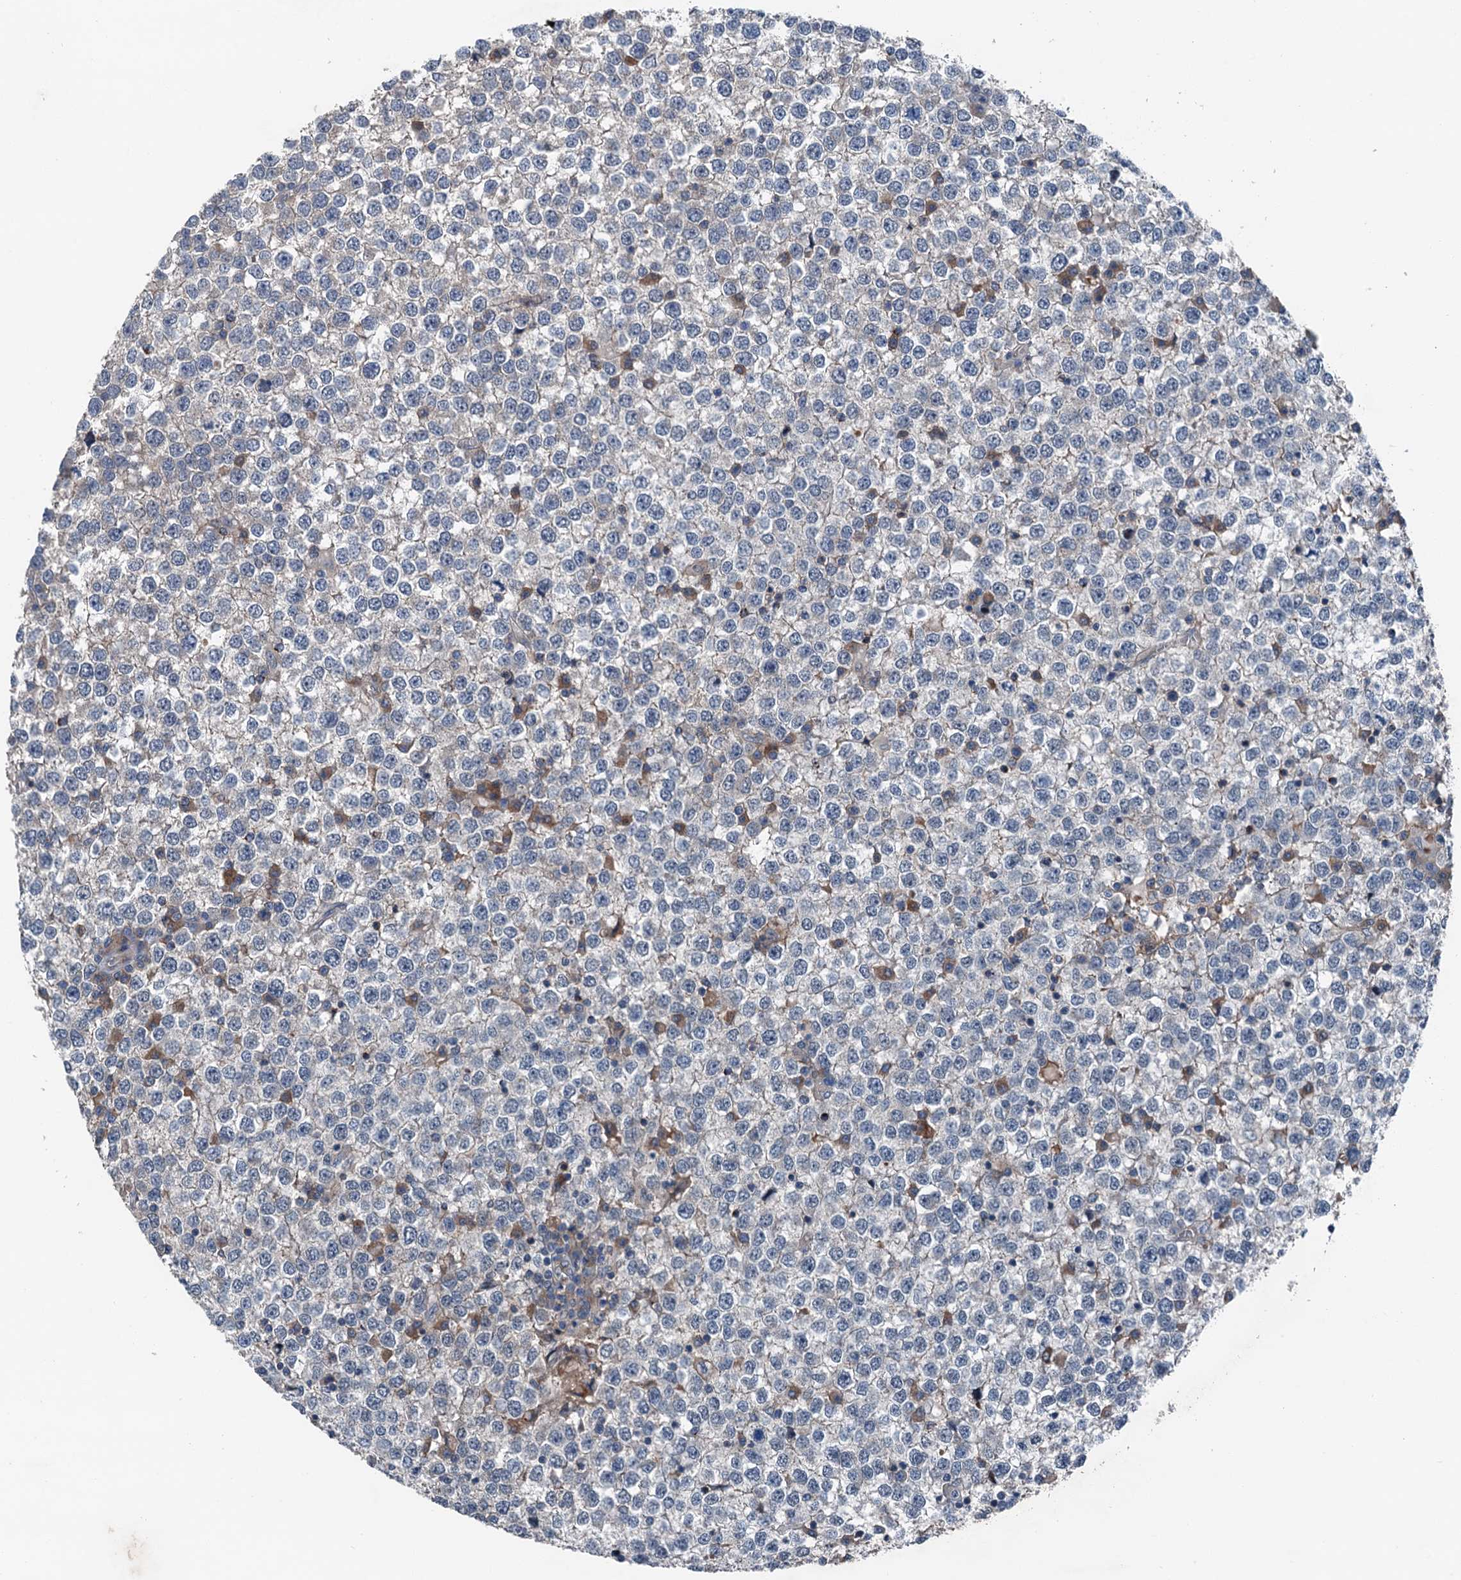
{"staining": {"intensity": "negative", "quantity": "none", "location": "none"}, "tissue": "testis cancer", "cell_type": "Tumor cells", "image_type": "cancer", "snomed": [{"axis": "morphology", "description": "Seminoma, NOS"}, {"axis": "topography", "description": "Testis"}], "caption": "Immunohistochemical staining of human testis cancer (seminoma) displays no significant positivity in tumor cells. (DAB (3,3'-diaminobenzidine) IHC visualized using brightfield microscopy, high magnification).", "gene": "SLC2A10", "patient": {"sex": "male", "age": 65}}